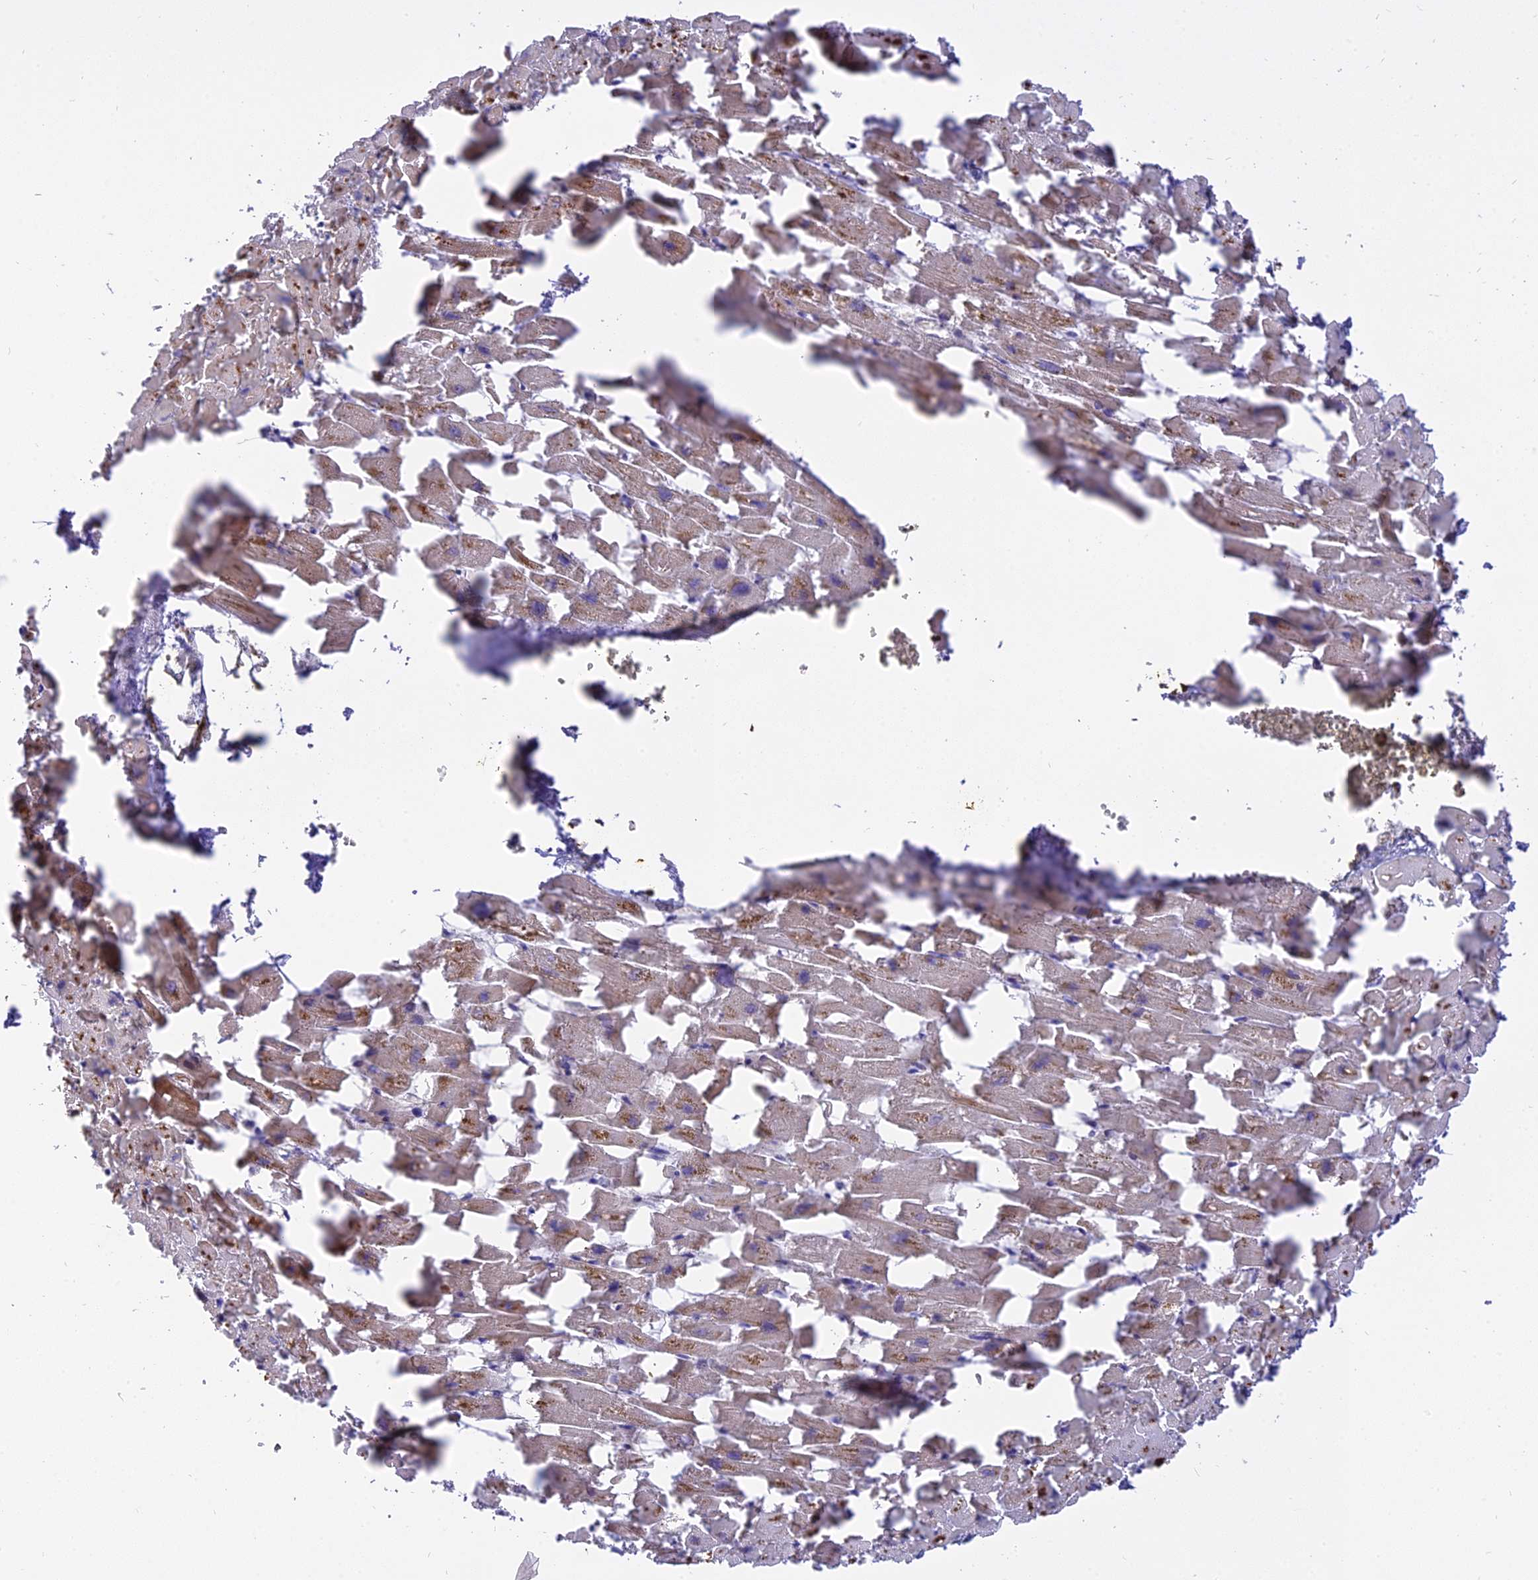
{"staining": {"intensity": "moderate", "quantity": "<25%", "location": "cytoplasmic/membranous"}, "tissue": "heart muscle", "cell_type": "Cardiomyocytes", "image_type": "normal", "snomed": [{"axis": "morphology", "description": "Normal tissue, NOS"}, {"axis": "topography", "description": "Heart"}], "caption": "Protein staining of normal heart muscle displays moderate cytoplasmic/membranous positivity in about <25% of cardiomyocytes. (Brightfield microscopy of DAB IHC at high magnification).", "gene": "IL21R", "patient": {"sex": "female", "age": 64}}